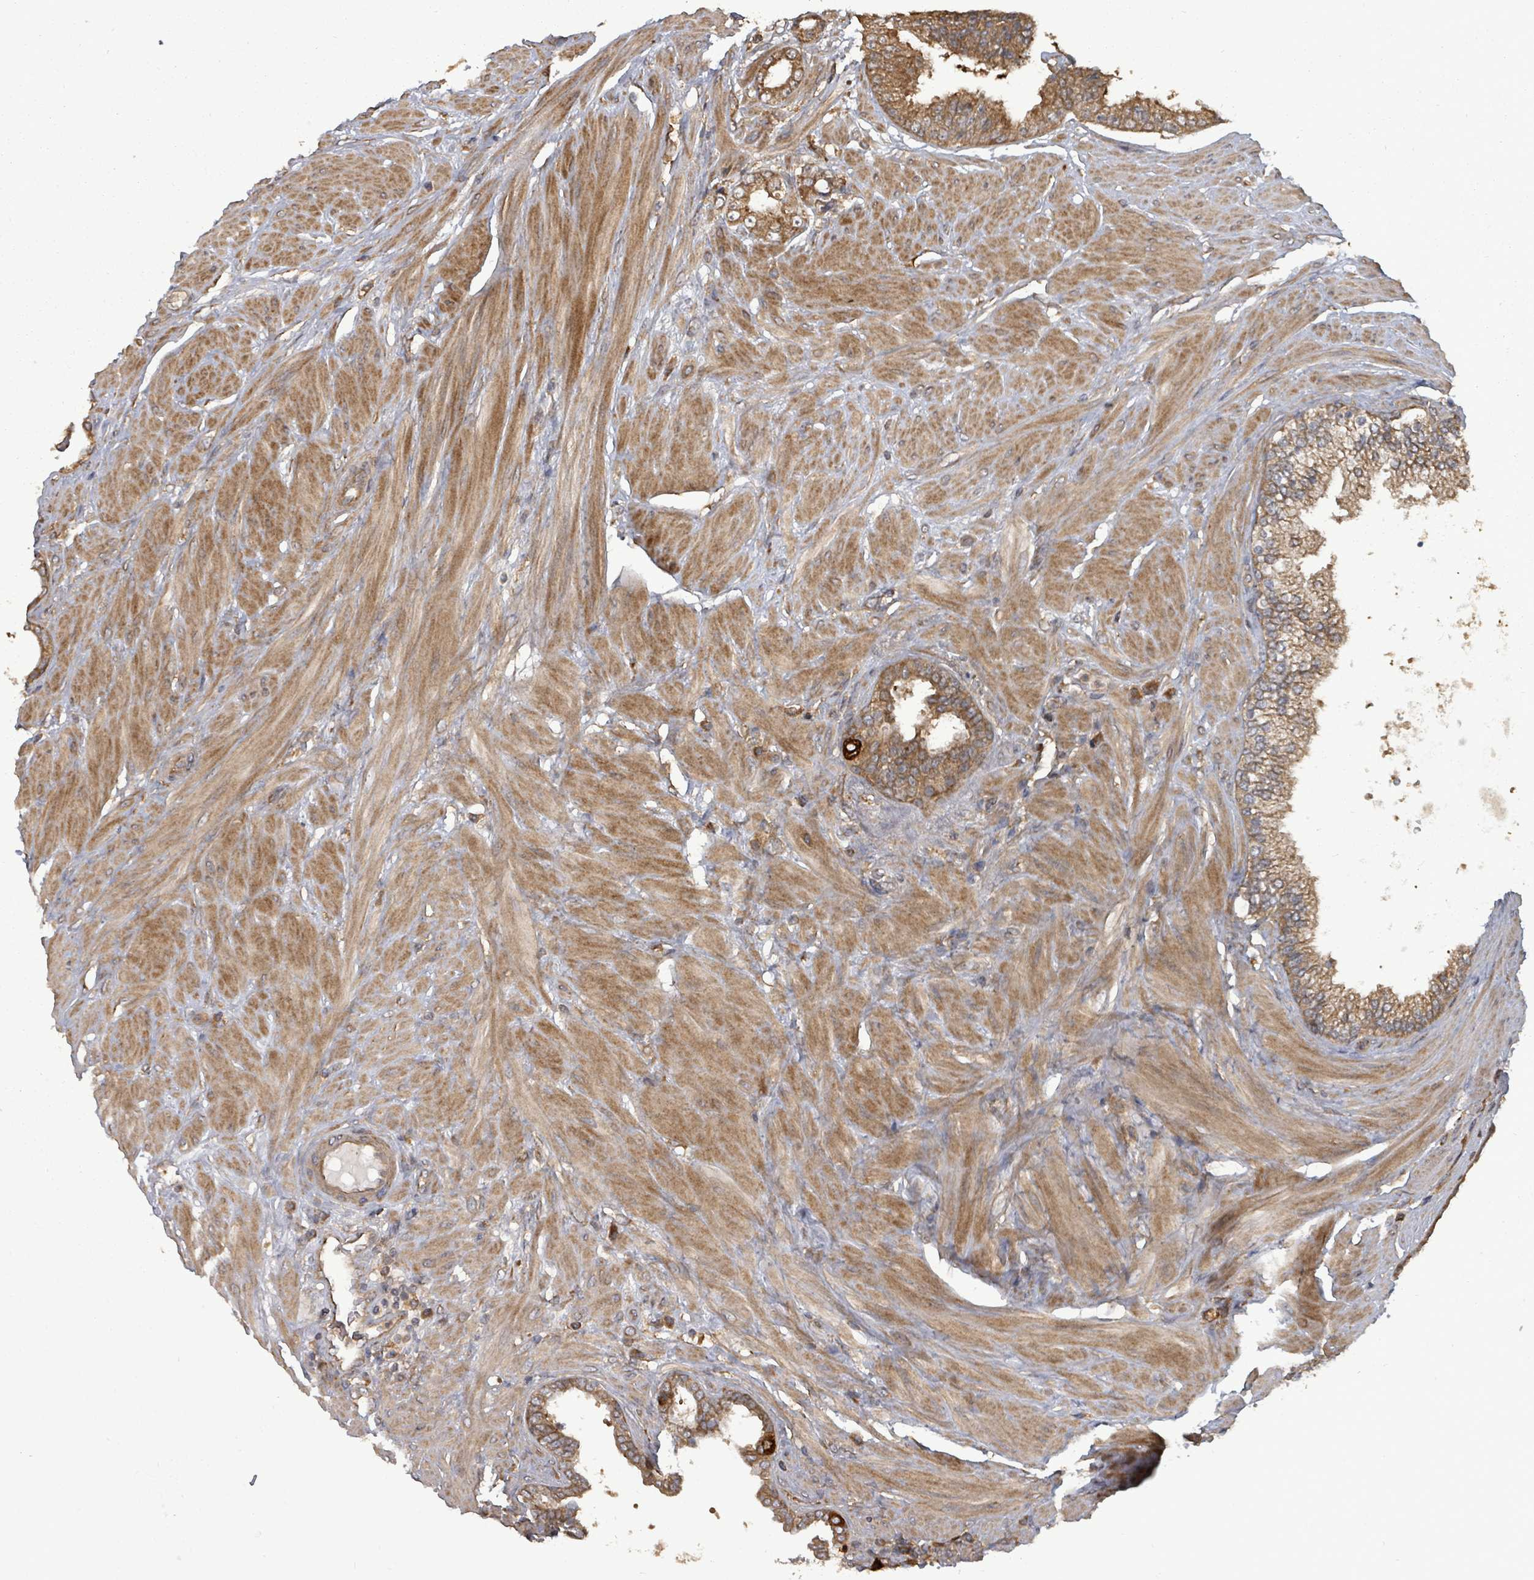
{"staining": {"intensity": "moderate", "quantity": ">75%", "location": "cytoplasmic/membranous"}, "tissue": "prostate cancer", "cell_type": "Tumor cells", "image_type": "cancer", "snomed": [{"axis": "morphology", "description": "Adenocarcinoma, High grade"}, {"axis": "topography", "description": "Prostate"}], "caption": "There is medium levels of moderate cytoplasmic/membranous positivity in tumor cells of prostate cancer (adenocarcinoma (high-grade)), as demonstrated by immunohistochemical staining (brown color).", "gene": "EIF3C", "patient": {"sex": "male", "age": 68}}